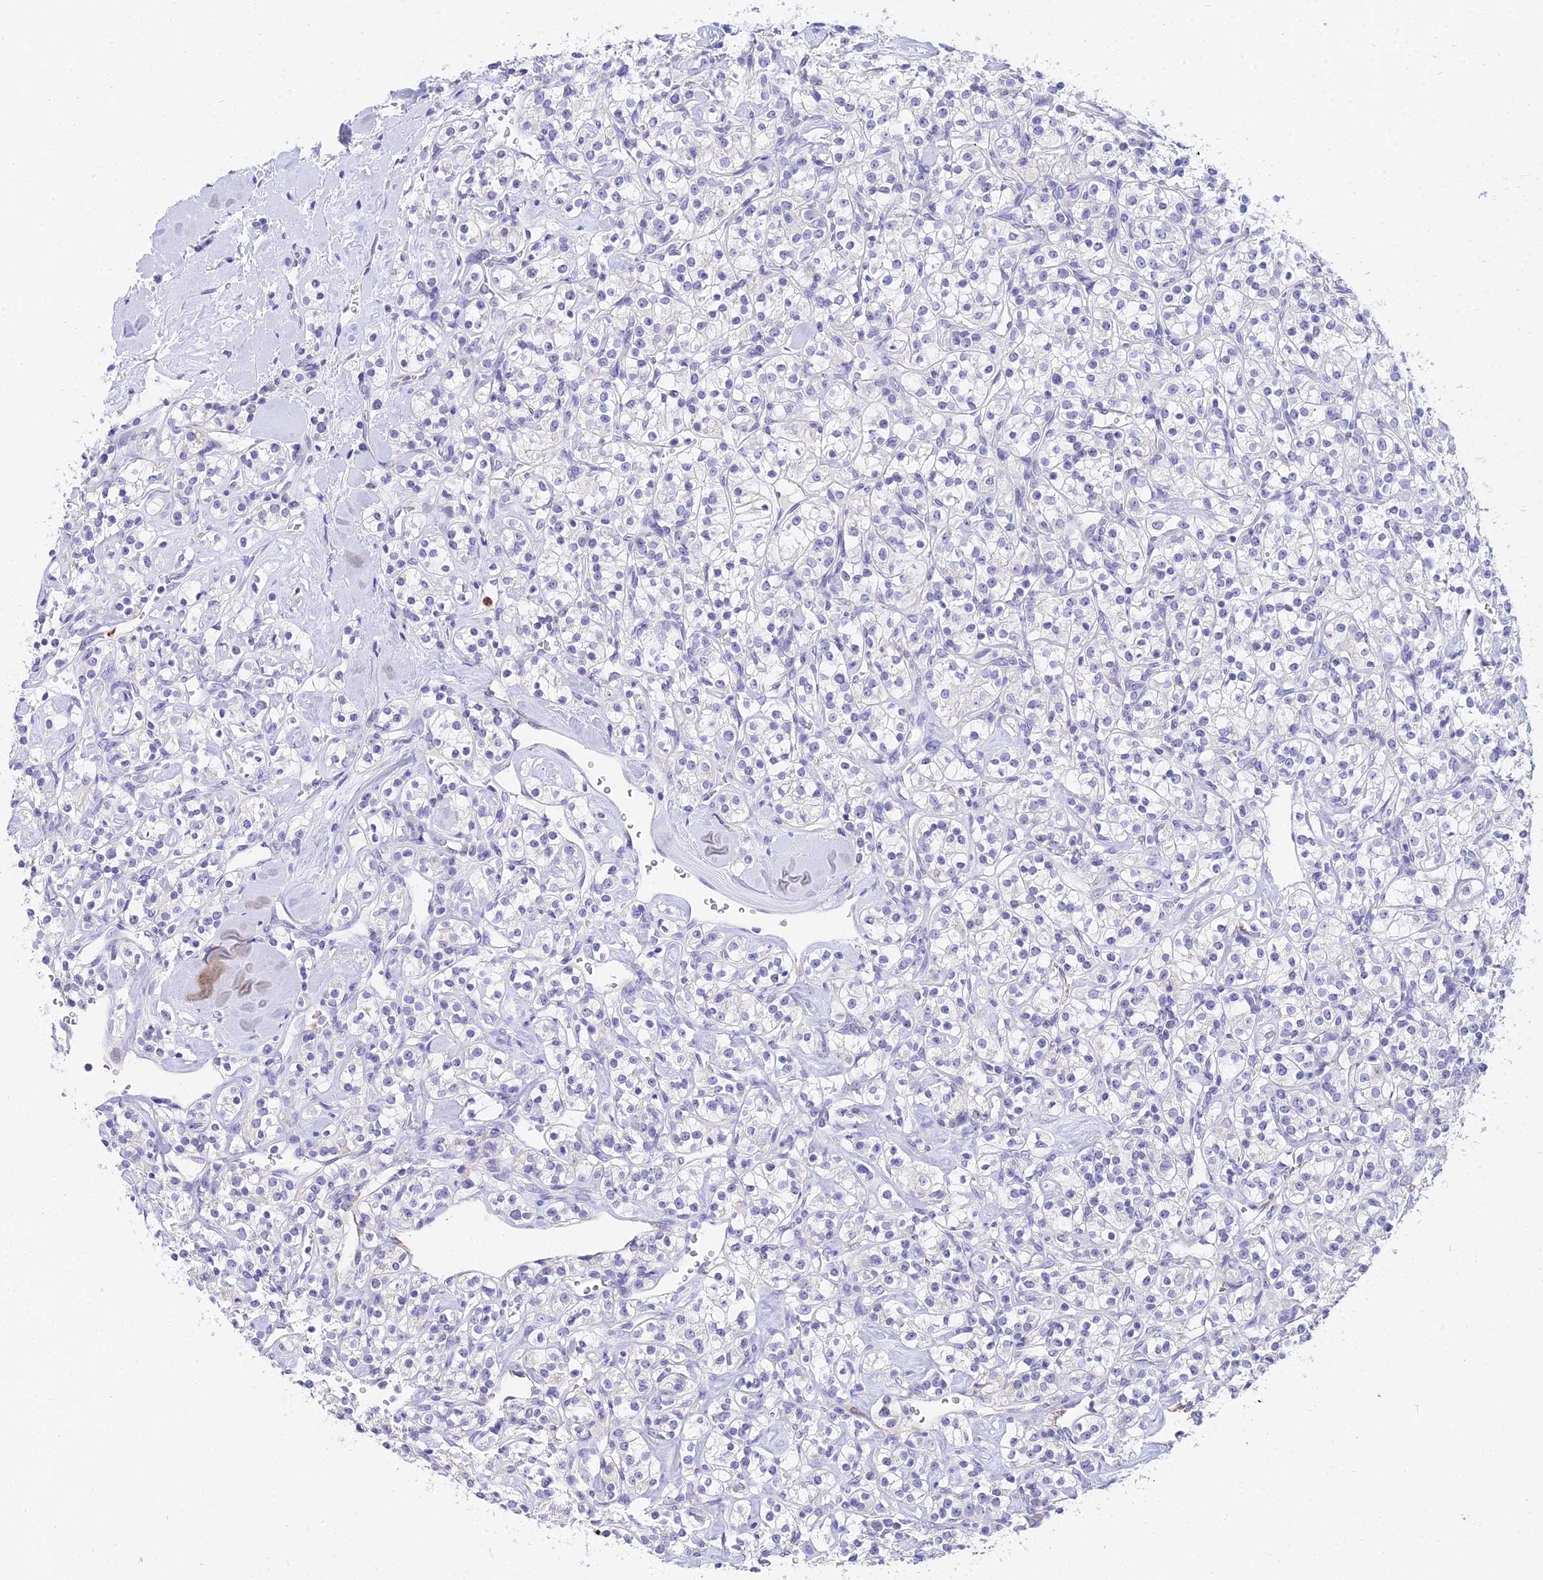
{"staining": {"intensity": "negative", "quantity": "none", "location": "none"}, "tissue": "renal cancer", "cell_type": "Tumor cells", "image_type": "cancer", "snomed": [{"axis": "morphology", "description": "Adenocarcinoma, NOS"}, {"axis": "topography", "description": "Kidney"}], "caption": "The photomicrograph exhibits no staining of tumor cells in renal cancer.", "gene": "VWC2L", "patient": {"sex": "male", "age": 77}}